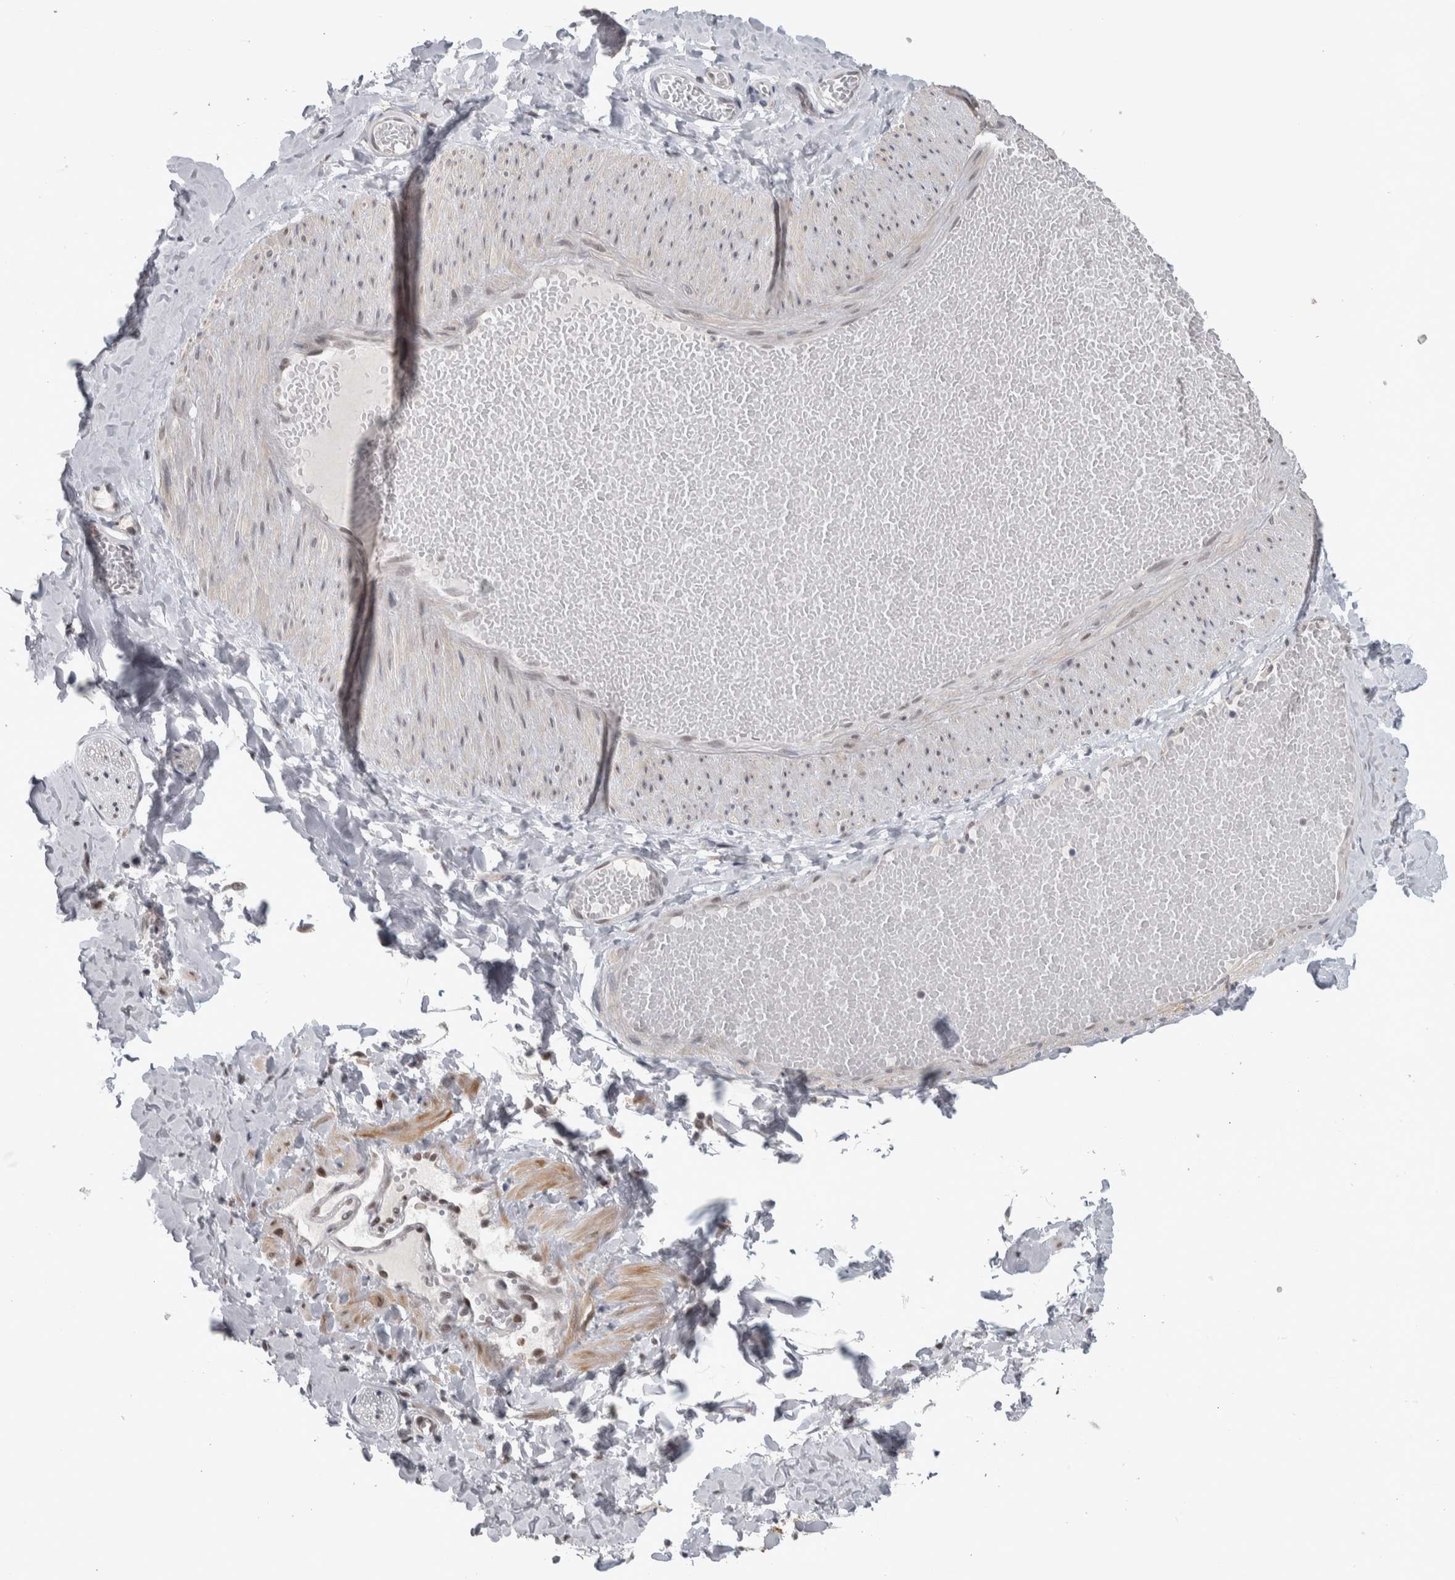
{"staining": {"intensity": "negative", "quantity": "none", "location": "none"}, "tissue": "adipose tissue", "cell_type": "Adipocytes", "image_type": "normal", "snomed": [{"axis": "morphology", "description": "Normal tissue, NOS"}, {"axis": "topography", "description": "Adipose tissue"}, {"axis": "topography", "description": "Vascular tissue"}, {"axis": "topography", "description": "Peripheral nerve tissue"}], "caption": "High power microscopy photomicrograph of an immunohistochemistry histopathology image of unremarkable adipose tissue, revealing no significant staining in adipocytes.", "gene": "HEXIM2", "patient": {"sex": "male", "age": 25}}